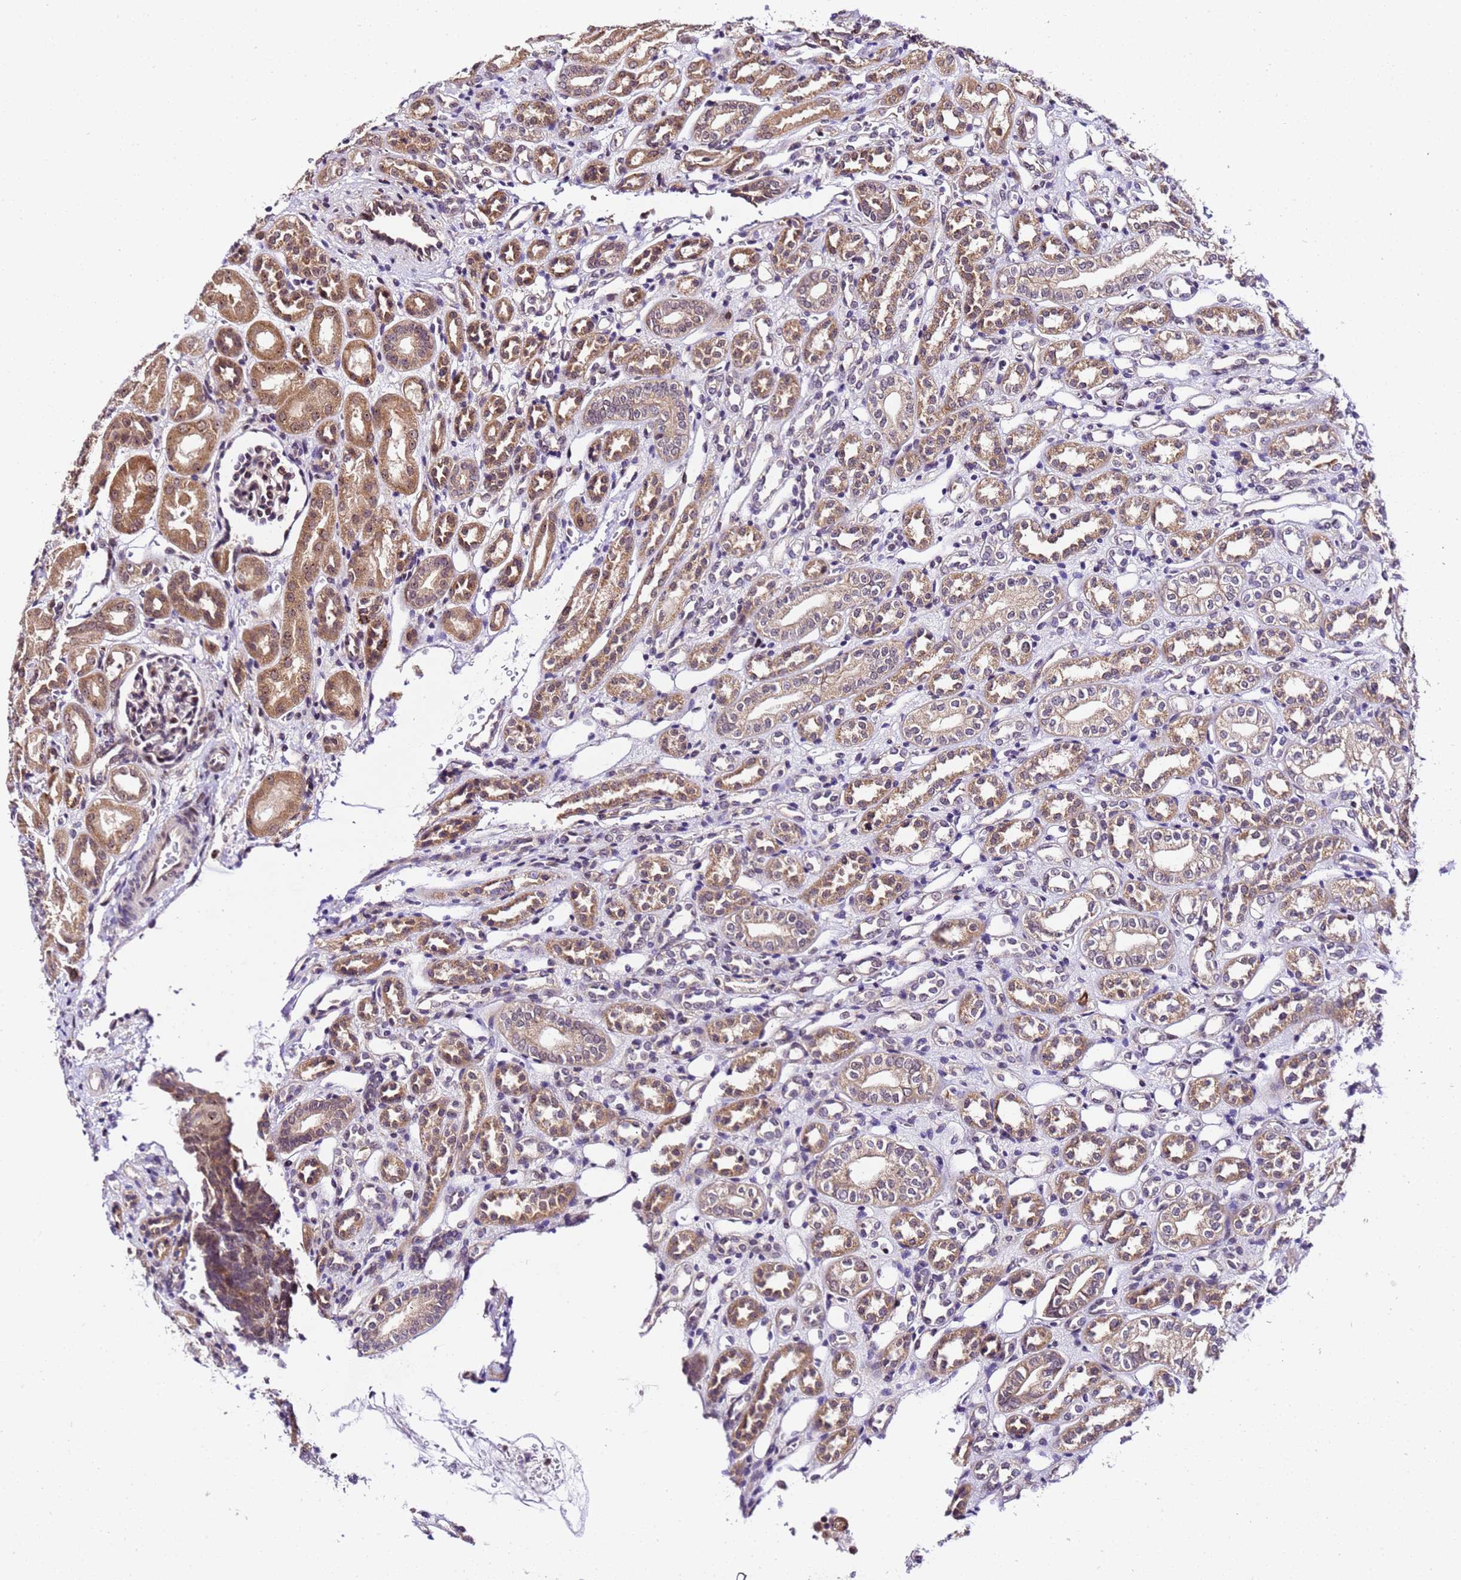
{"staining": {"intensity": "moderate", "quantity": "<25%", "location": "cytoplasmic/membranous,nuclear"}, "tissue": "kidney", "cell_type": "Cells in glomeruli", "image_type": "normal", "snomed": [{"axis": "morphology", "description": "Normal tissue, NOS"}, {"axis": "morphology", "description": "Neoplasm, malignant, NOS"}, {"axis": "topography", "description": "Kidney"}], "caption": "About <25% of cells in glomeruli in benign kidney show moderate cytoplasmic/membranous,nuclear protein expression as visualized by brown immunohistochemical staining.", "gene": "SLX4IP", "patient": {"sex": "female", "age": 1}}